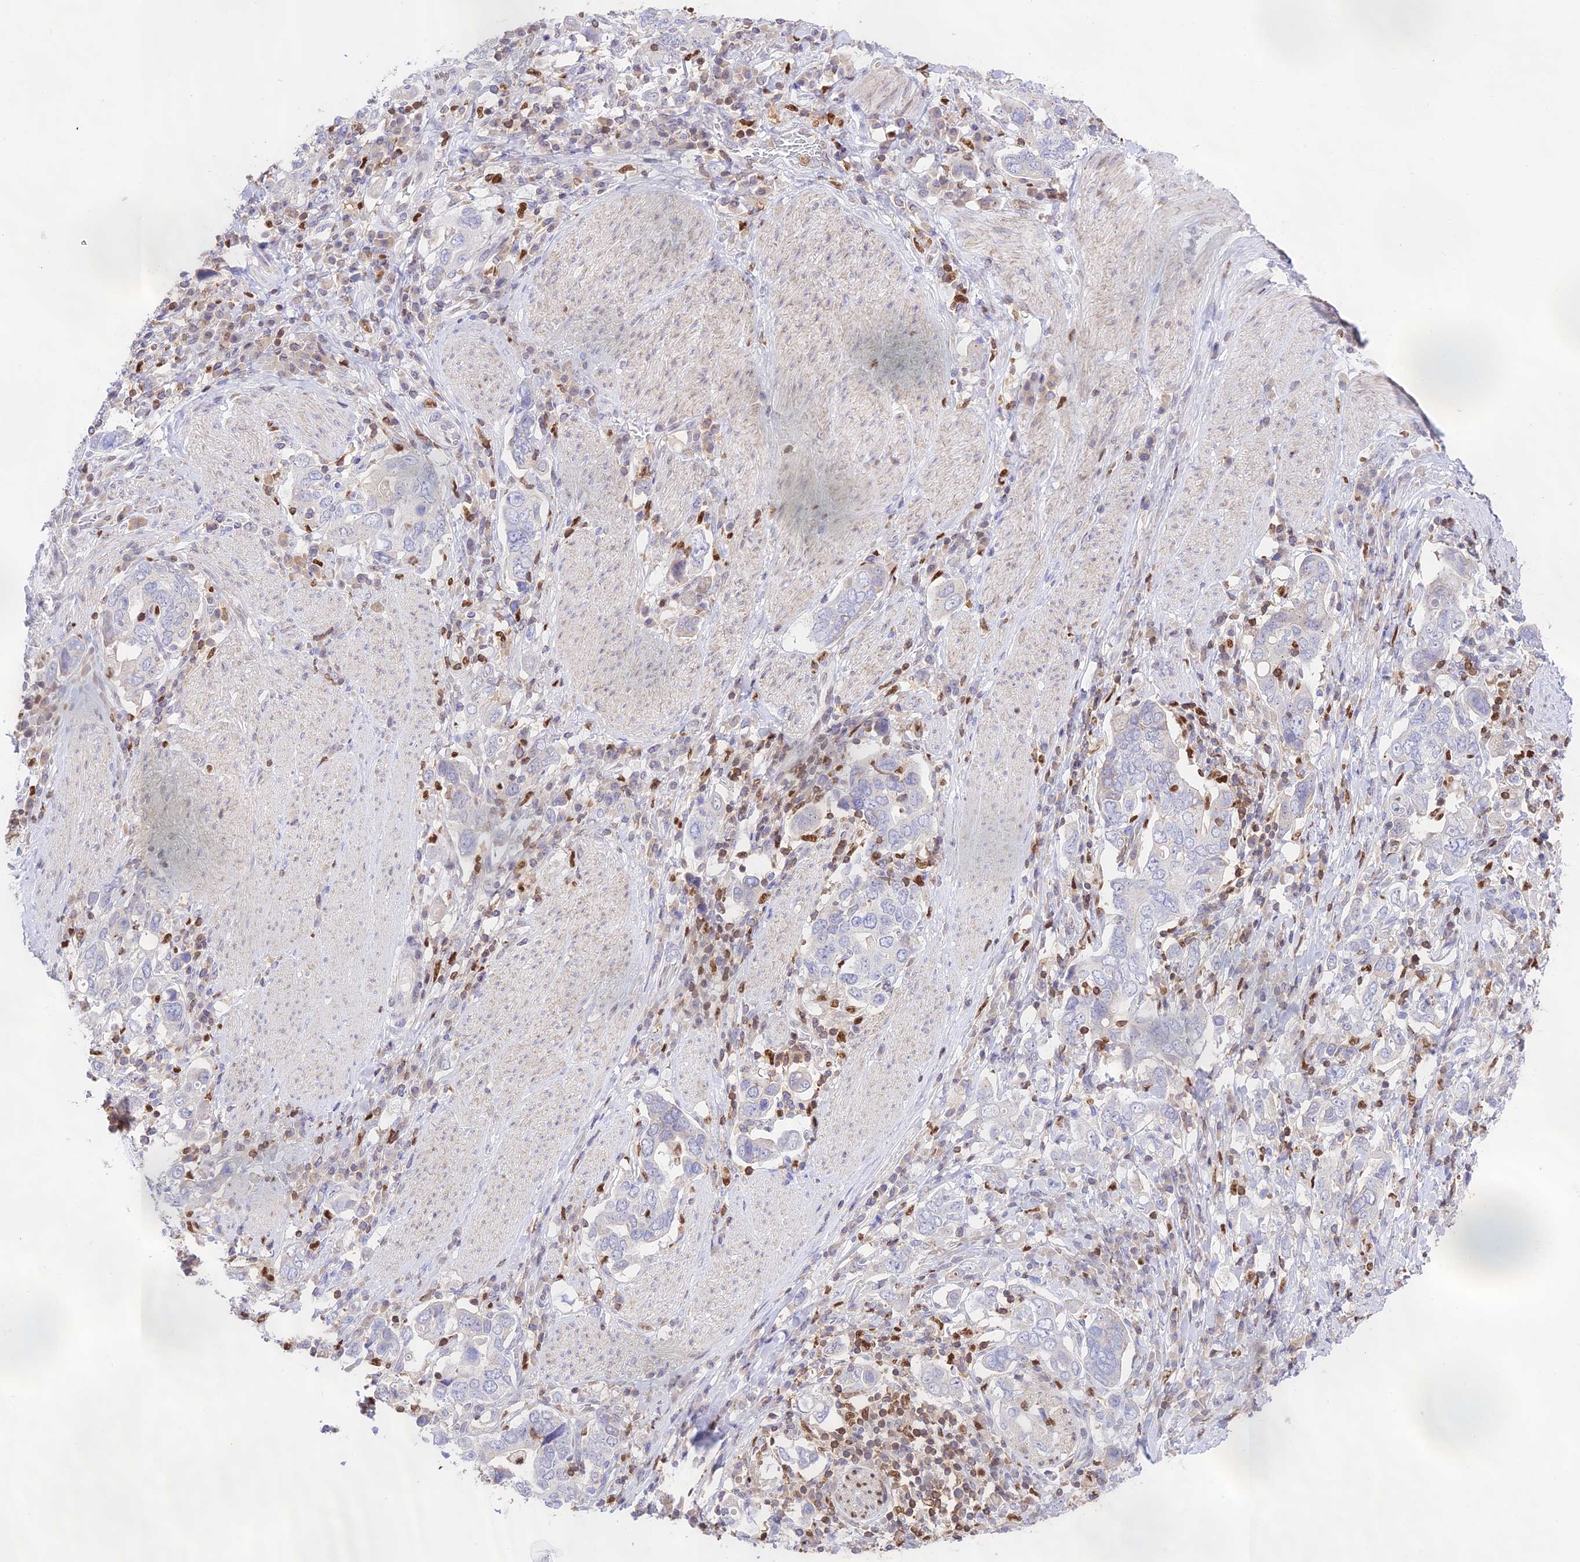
{"staining": {"intensity": "negative", "quantity": "none", "location": "none"}, "tissue": "stomach cancer", "cell_type": "Tumor cells", "image_type": "cancer", "snomed": [{"axis": "morphology", "description": "Adenocarcinoma, NOS"}, {"axis": "topography", "description": "Stomach, upper"}, {"axis": "topography", "description": "Stomach"}], "caption": "There is no significant positivity in tumor cells of stomach cancer.", "gene": "DENND1C", "patient": {"sex": "male", "age": 62}}